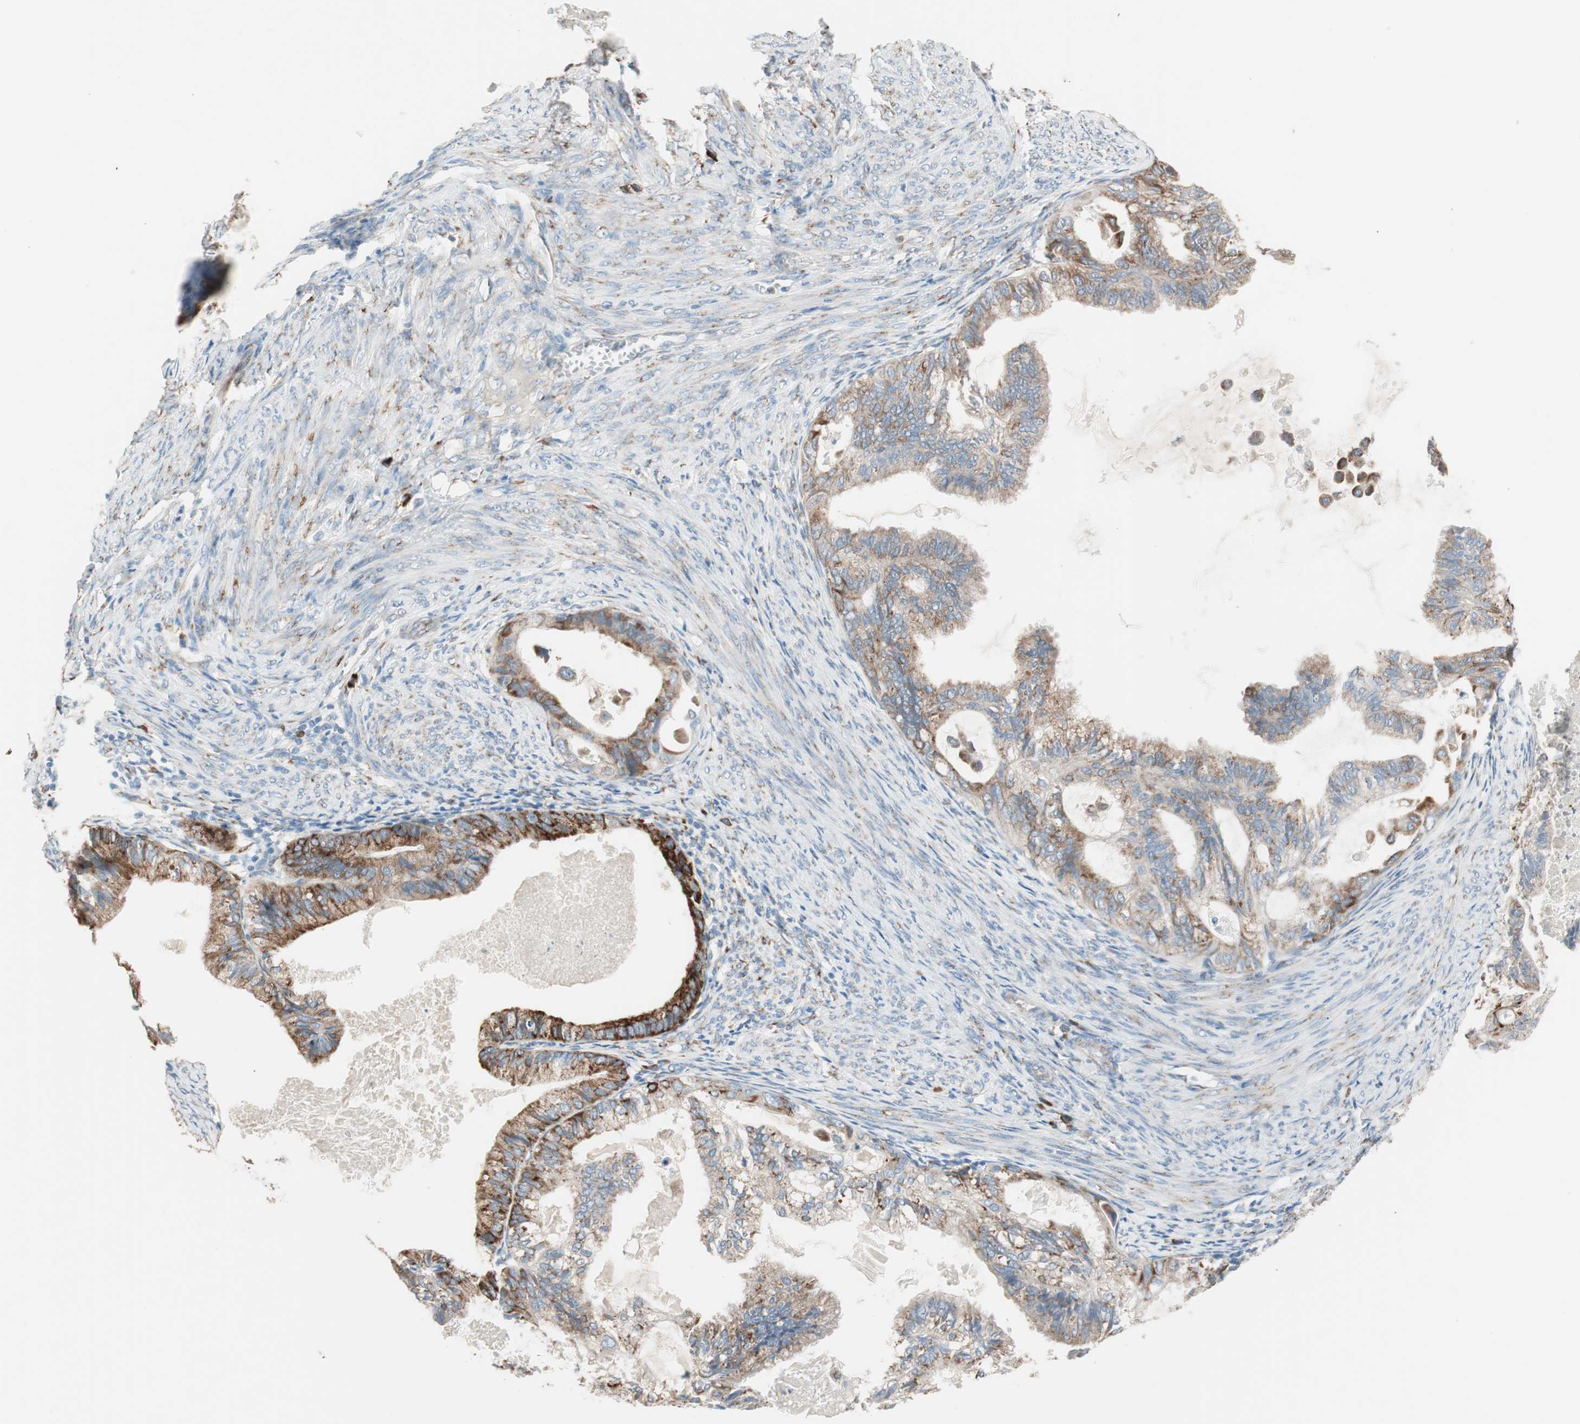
{"staining": {"intensity": "moderate", "quantity": ">75%", "location": "cytoplasmic/membranous"}, "tissue": "cervical cancer", "cell_type": "Tumor cells", "image_type": "cancer", "snomed": [{"axis": "morphology", "description": "Normal tissue, NOS"}, {"axis": "morphology", "description": "Adenocarcinoma, NOS"}, {"axis": "topography", "description": "Cervix"}, {"axis": "topography", "description": "Endometrium"}], "caption": "IHC histopathology image of neoplastic tissue: human adenocarcinoma (cervical) stained using IHC shows medium levels of moderate protein expression localized specifically in the cytoplasmic/membranous of tumor cells, appearing as a cytoplasmic/membranous brown color.", "gene": "P4HTM", "patient": {"sex": "female", "age": 86}}